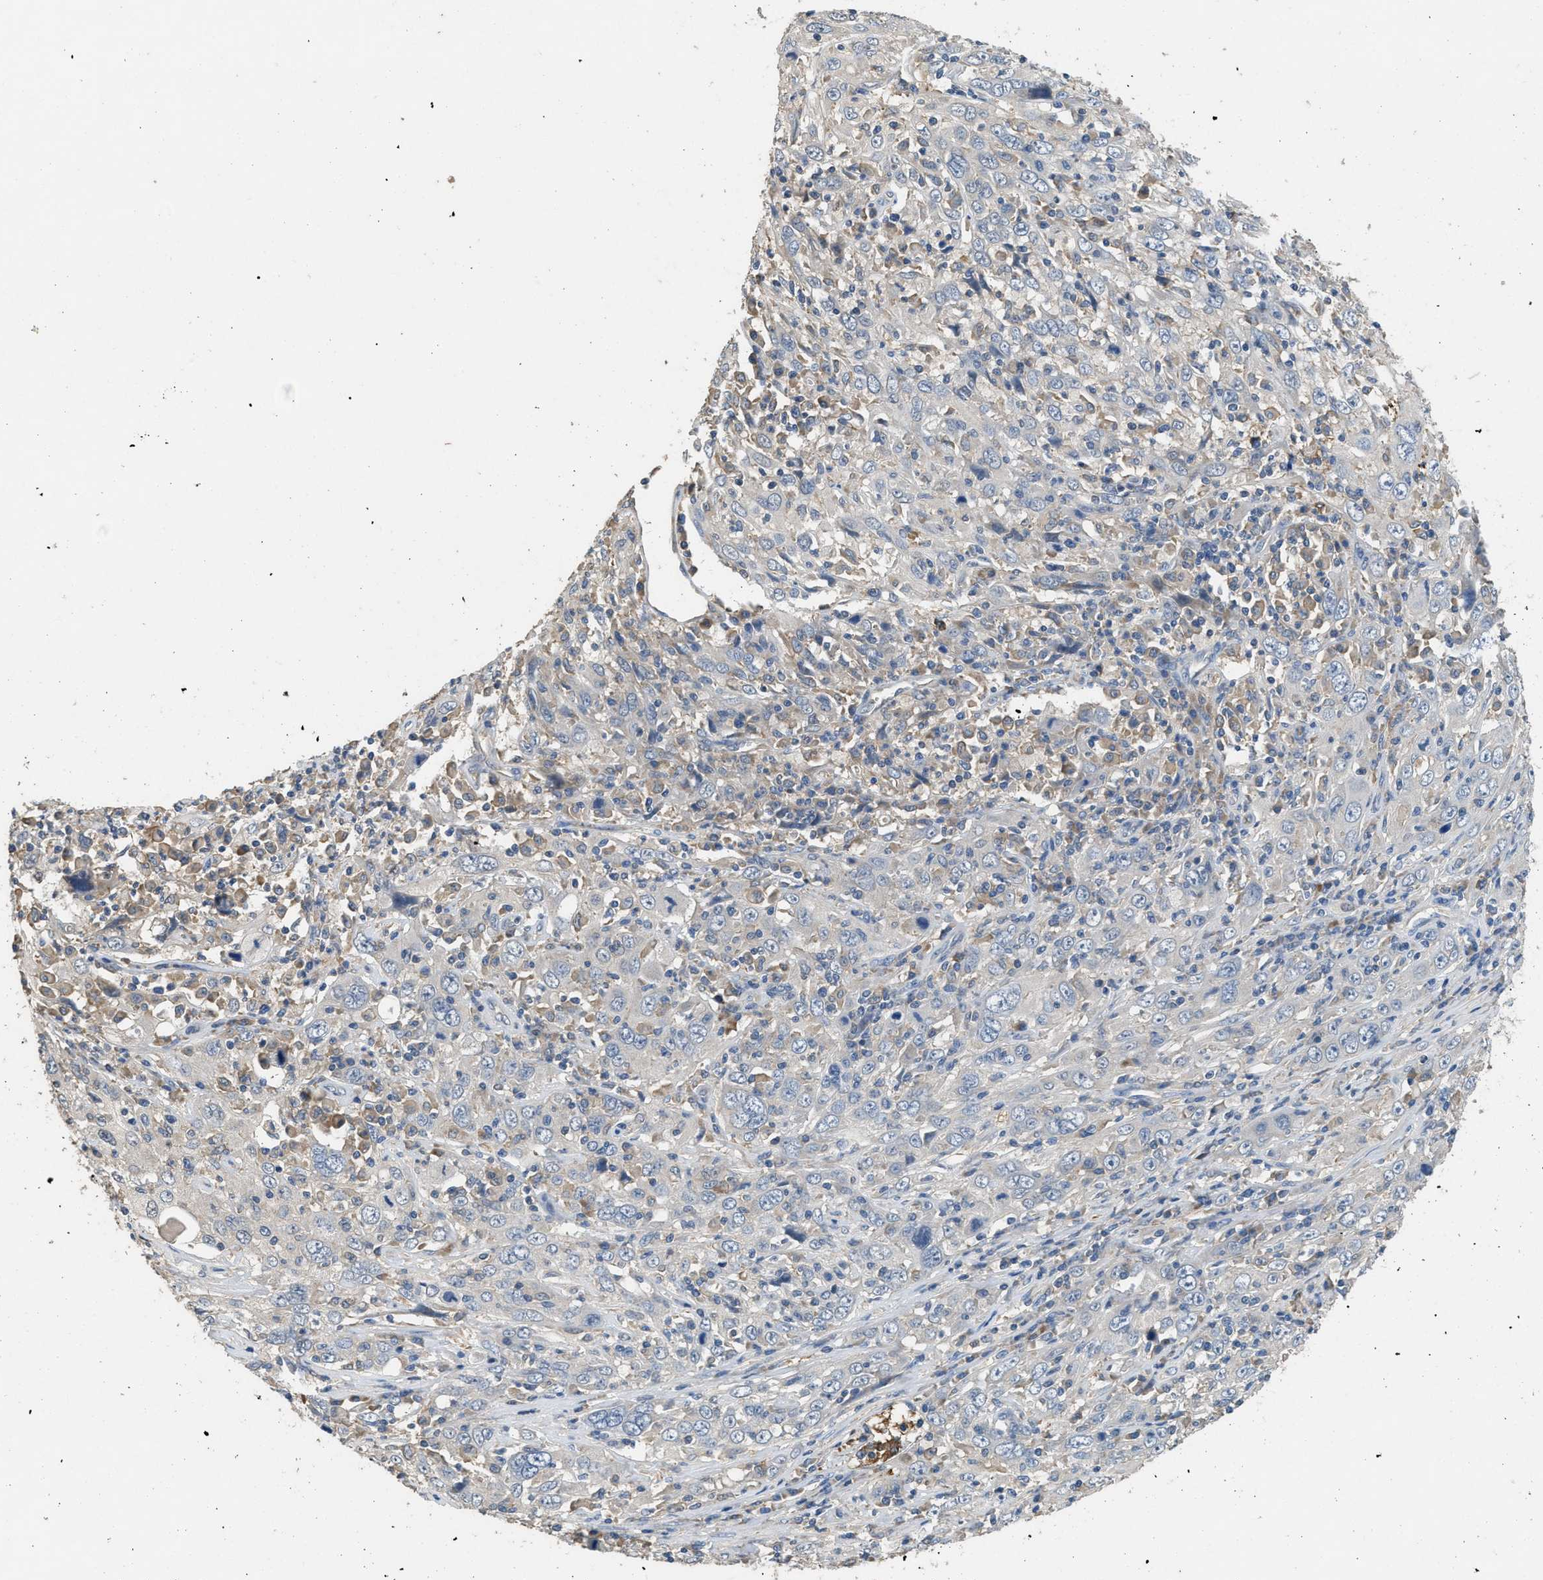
{"staining": {"intensity": "negative", "quantity": "none", "location": "none"}, "tissue": "cervical cancer", "cell_type": "Tumor cells", "image_type": "cancer", "snomed": [{"axis": "morphology", "description": "Squamous cell carcinoma, NOS"}, {"axis": "topography", "description": "Cervix"}], "caption": "DAB immunohistochemical staining of cervical squamous cell carcinoma reveals no significant expression in tumor cells.", "gene": "DGKE", "patient": {"sex": "female", "age": 46}}